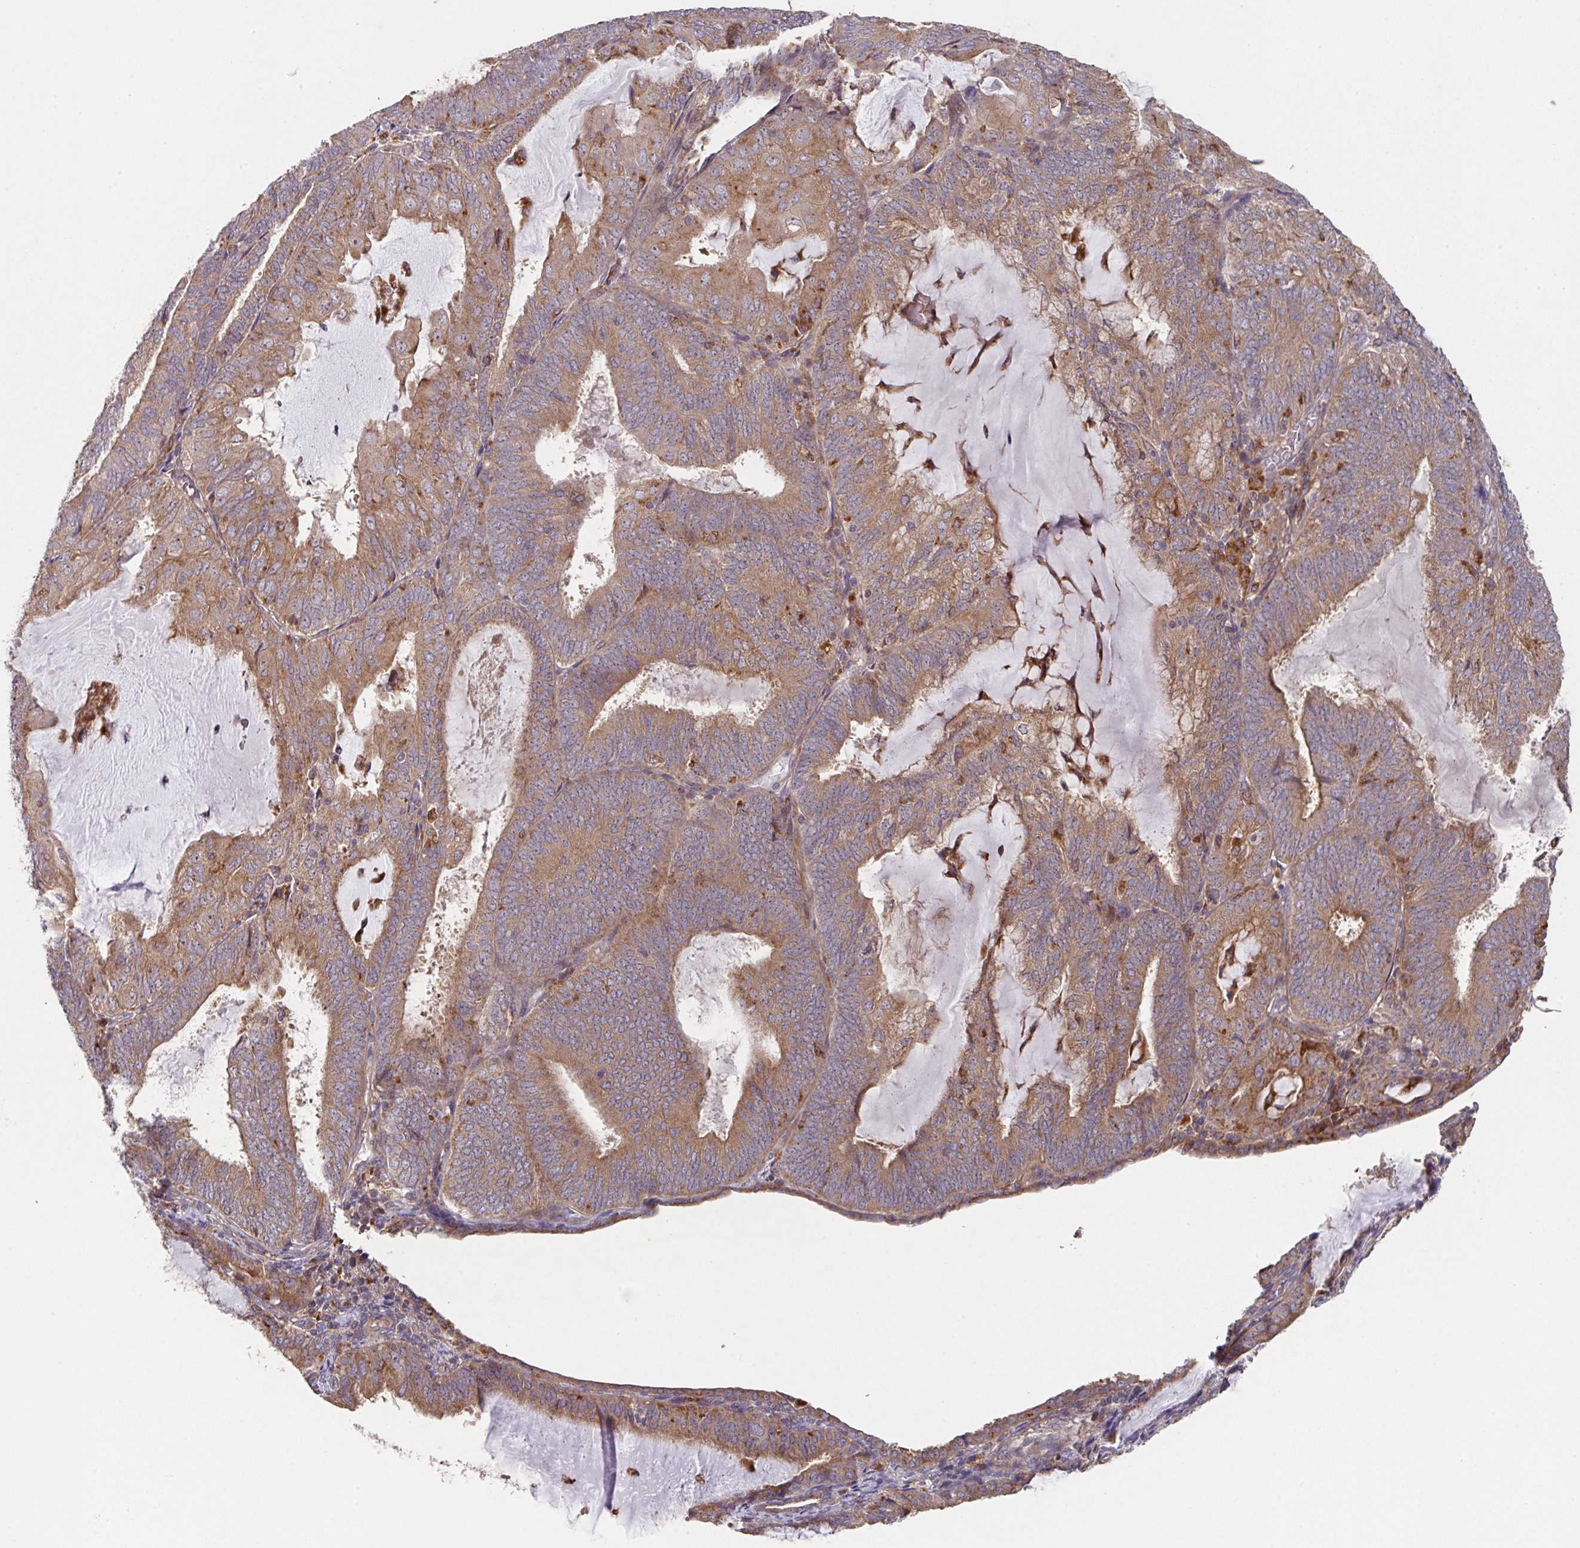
{"staining": {"intensity": "moderate", "quantity": ">75%", "location": "cytoplasmic/membranous"}, "tissue": "endometrial cancer", "cell_type": "Tumor cells", "image_type": "cancer", "snomed": [{"axis": "morphology", "description": "Adenocarcinoma, NOS"}, {"axis": "topography", "description": "Endometrium"}], "caption": "Immunohistochemistry (IHC) (DAB) staining of endometrial cancer demonstrates moderate cytoplasmic/membranous protein expression in approximately >75% of tumor cells.", "gene": "TRIM14", "patient": {"sex": "female", "age": 81}}